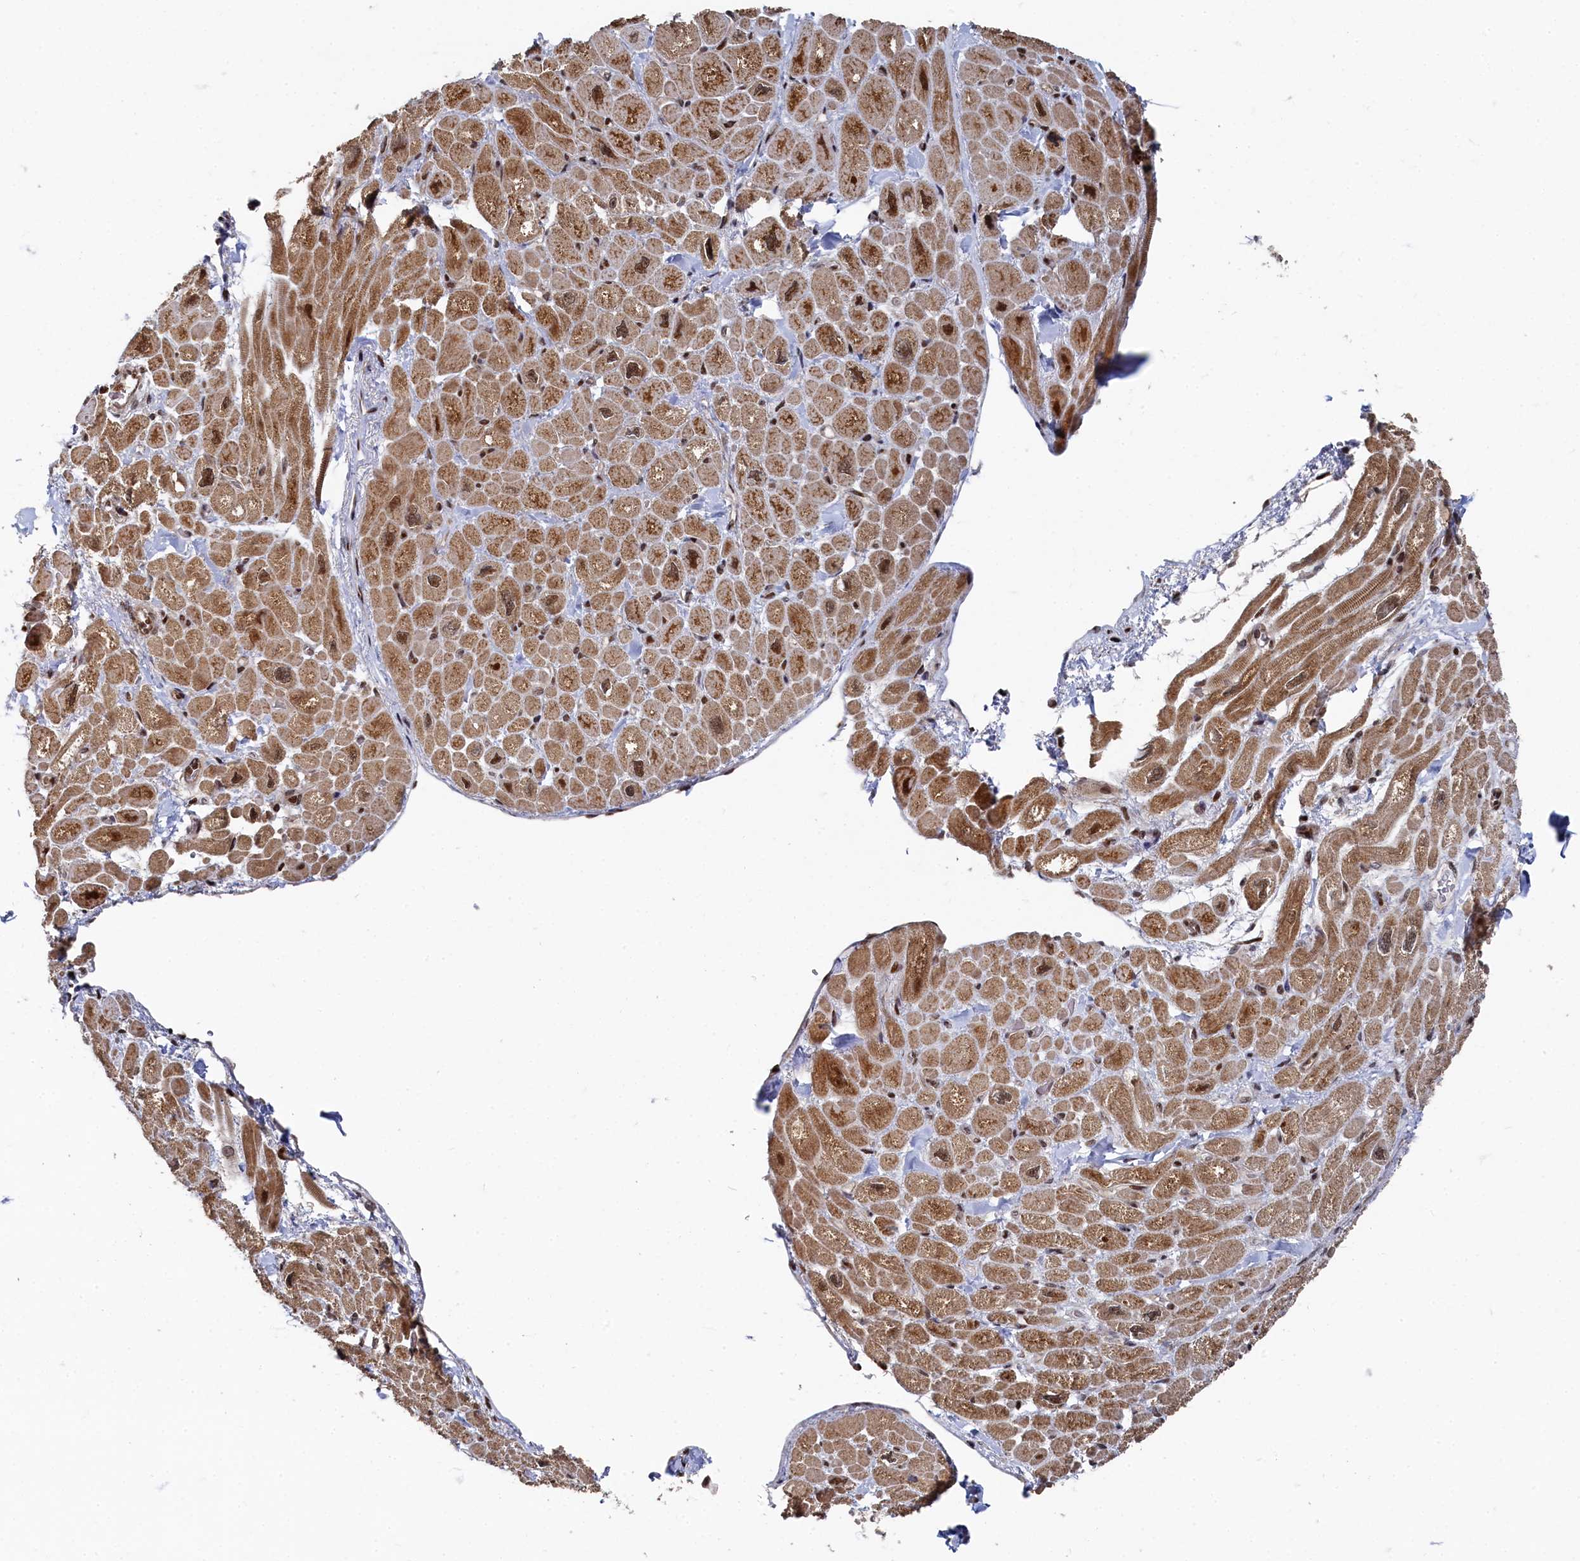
{"staining": {"intensity": "moderate", "quantity": ">75%", "location": "cytoplasmic/membranous,nuclear"}, "tissue": "heart muscle", "cell_type": "Cardiomyocytes", "image_type": "normal", "snomed": [{"axis": "morphology", "description": "Normal tissue, NOS"}, {"axis": "topography", "description": "Heart"}], "caption": "Brown immunohistochemical staining in normal heart muscle demonstrates moderate cytoplasmic/membranous,nuclear staining in about >75% of cardiomyocytes. The staining is performed using DAB (3,3'-diaminobenzidine) brown chromogen to label protein expression. The nuclei are counter-stained blue using hematoxylin.", "gene": "BUB3", "patient": {"sex": "male", "age": 65}}